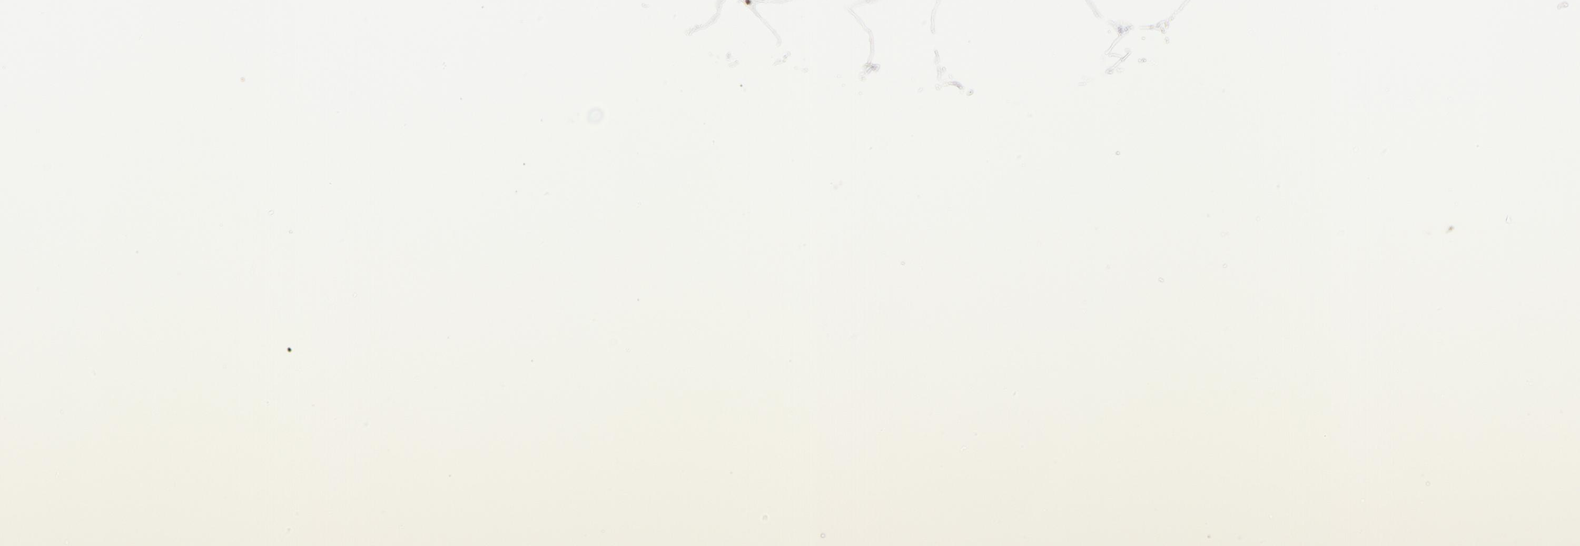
{"staining": {"intensity": "weak", "quantity": ">75%", "location": "cytoplasmic/membranous"}, "tissue": "adipose tissue", "cell_type": "Adipocytes", "image_type": "normal", "snomed": [{"axis": "morphology", "description": "Normal tissue, NOS"}, {"axis": "morphology", "description": "Duct carcinoma"}, {"axis": "topography", "description": "Breast"}, {"axis": "topography", "description": "Adipose tissue"}], "caption": "Immunohistochemistry (IHC) of unremarkable human adipose tissue displays low levels of weak cytoplasmic/membranous expression in approximately >75% of adipocytes.", "gene": "ZFX", "patient": {"sex": "female", "age": 37}}